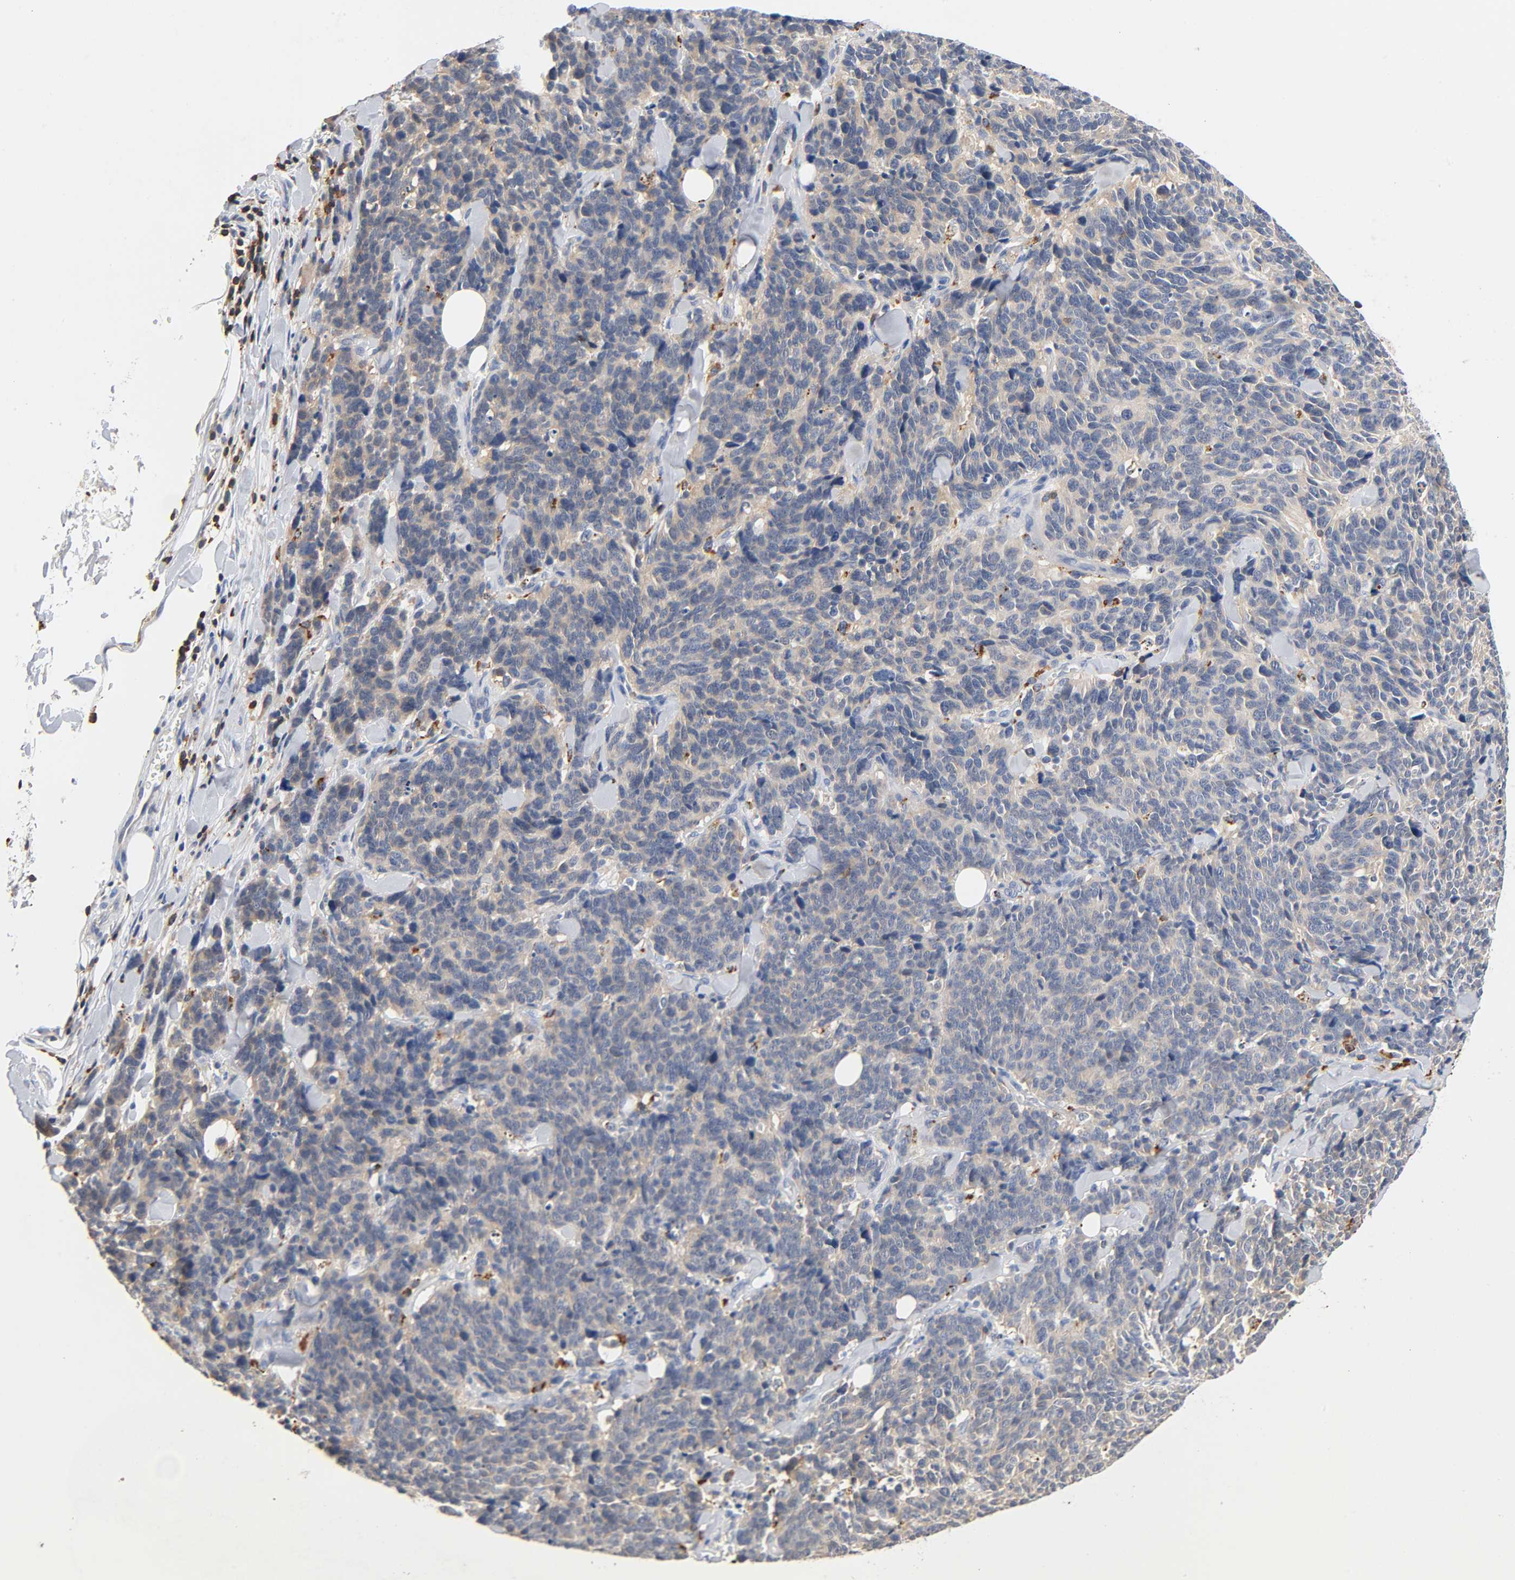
{"staining": {"intensity": "weak", "quantity": "25%-75%", "location": "cytoplasmic/membranous"}, "tissue": "lung cancer", "cell_type": "Tumor cells", "image_type": "cancer", "snomed": [{"axis": "morphology", "description": "Neoplasm, malignant, NOS"}, {"axis": "topography", "description": "Lung"}], "caption": "Immunohistochemical staining of lung cancer displays weak cytoplasmic/membranous protein staining in approximately 25%-75% of tumor cells. The staining was performed using DAB (3,3'-diaminobenzidine) to visualize the protein expression in brown, while the nuclei were stained in blue with hematoxylin (Magnification: 20x).", "gene": "UCKL1", "patient": {"sex": "female", "age": 58}}